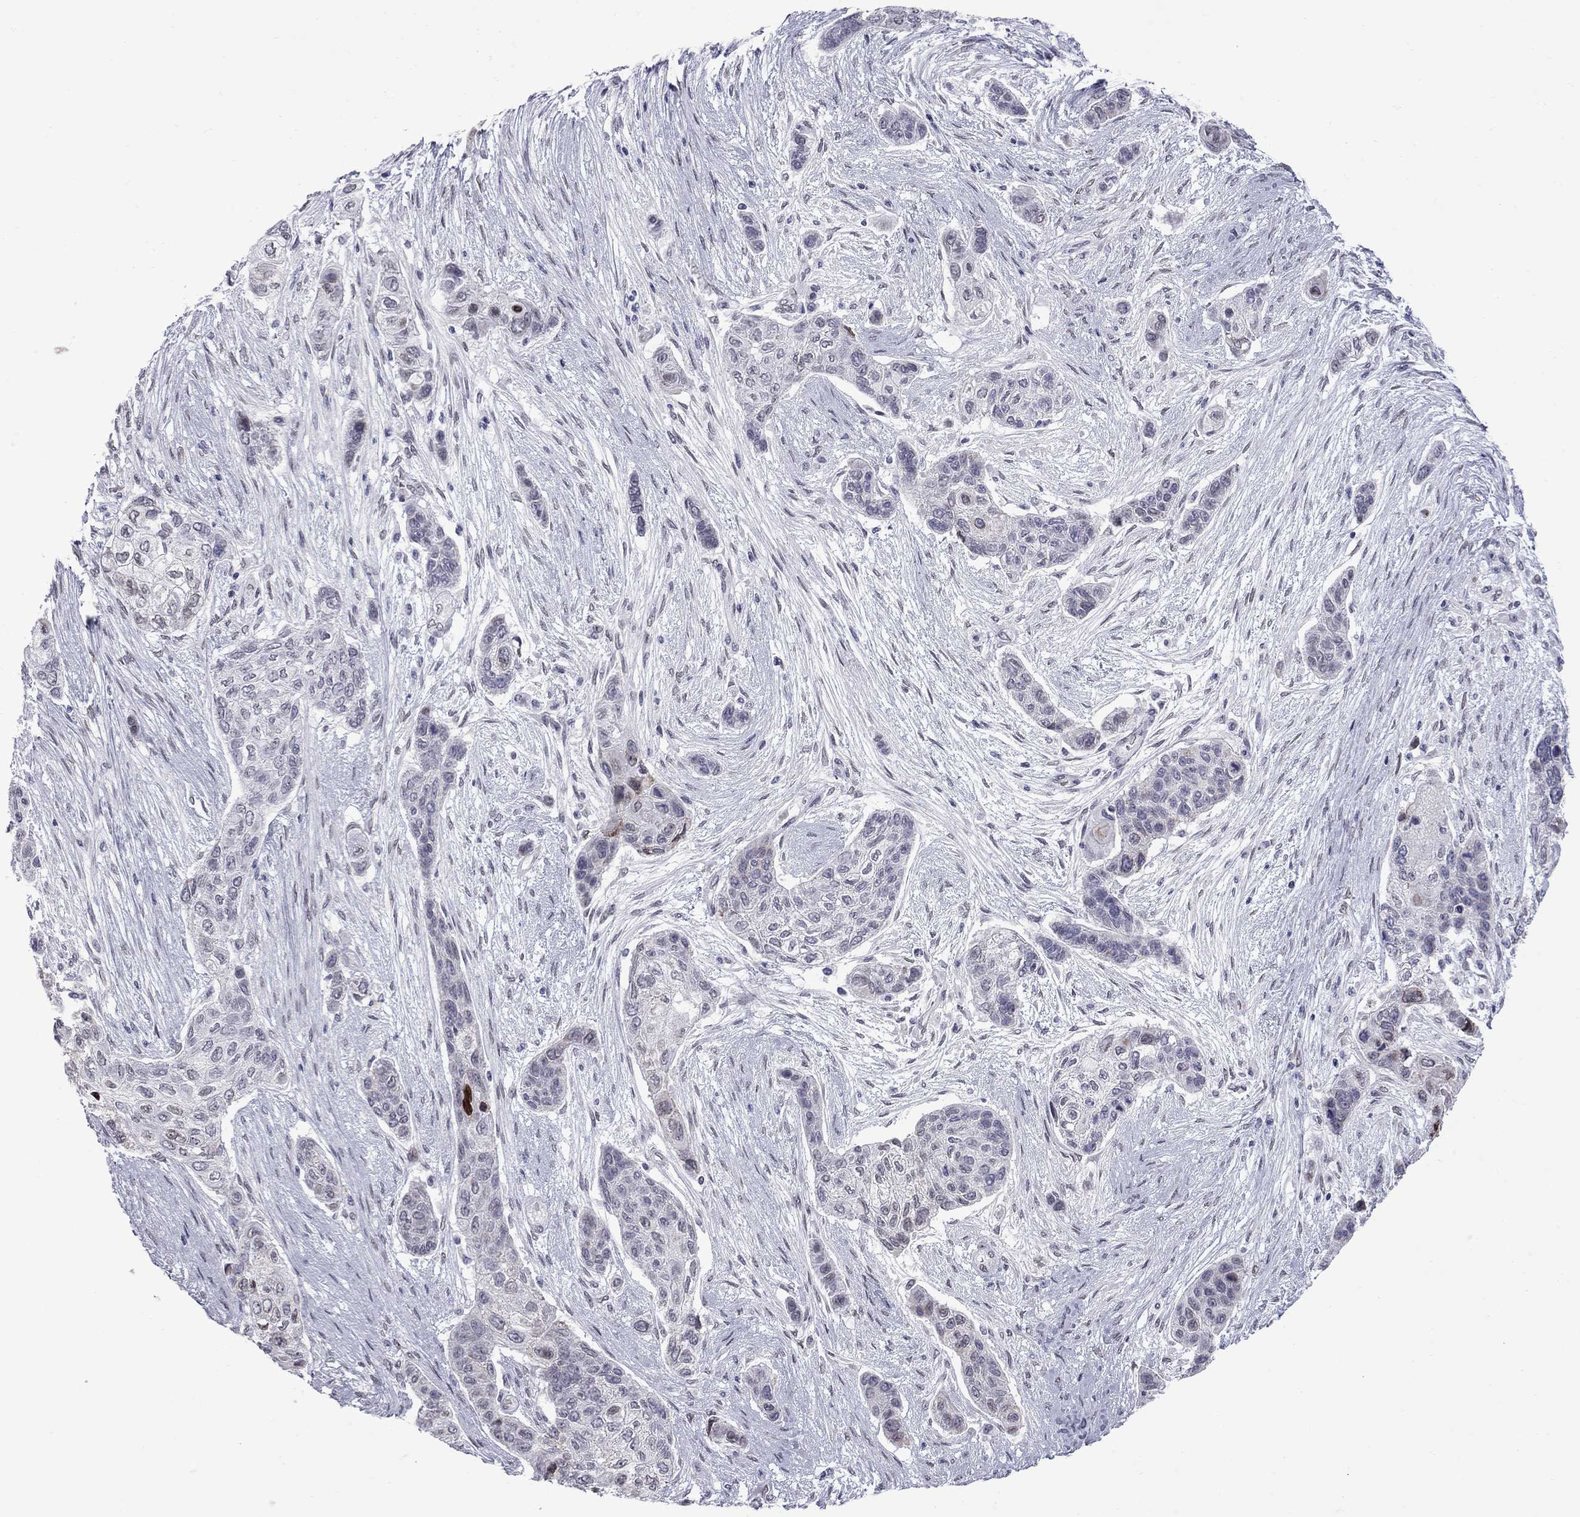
{"staining": {"intensity": "weak", "quantity": "<25%", "location": "cytoplasmic/membranous"}, "tissue": "lung cancer", "cell_type": "Tumor cells", "image_type": "cancer", "snomed": [{"axis": "morphology", "description": "Squamous cell carcinoma, NOS"}, {"axis": "topography", "description": "Lung"}], "caption": "Tumor cells show no significant positivity in lung cancer (squamous cell carcinoma).", "gene": "CLTCL1", "patient": {"sex": "male", "age": 69}}